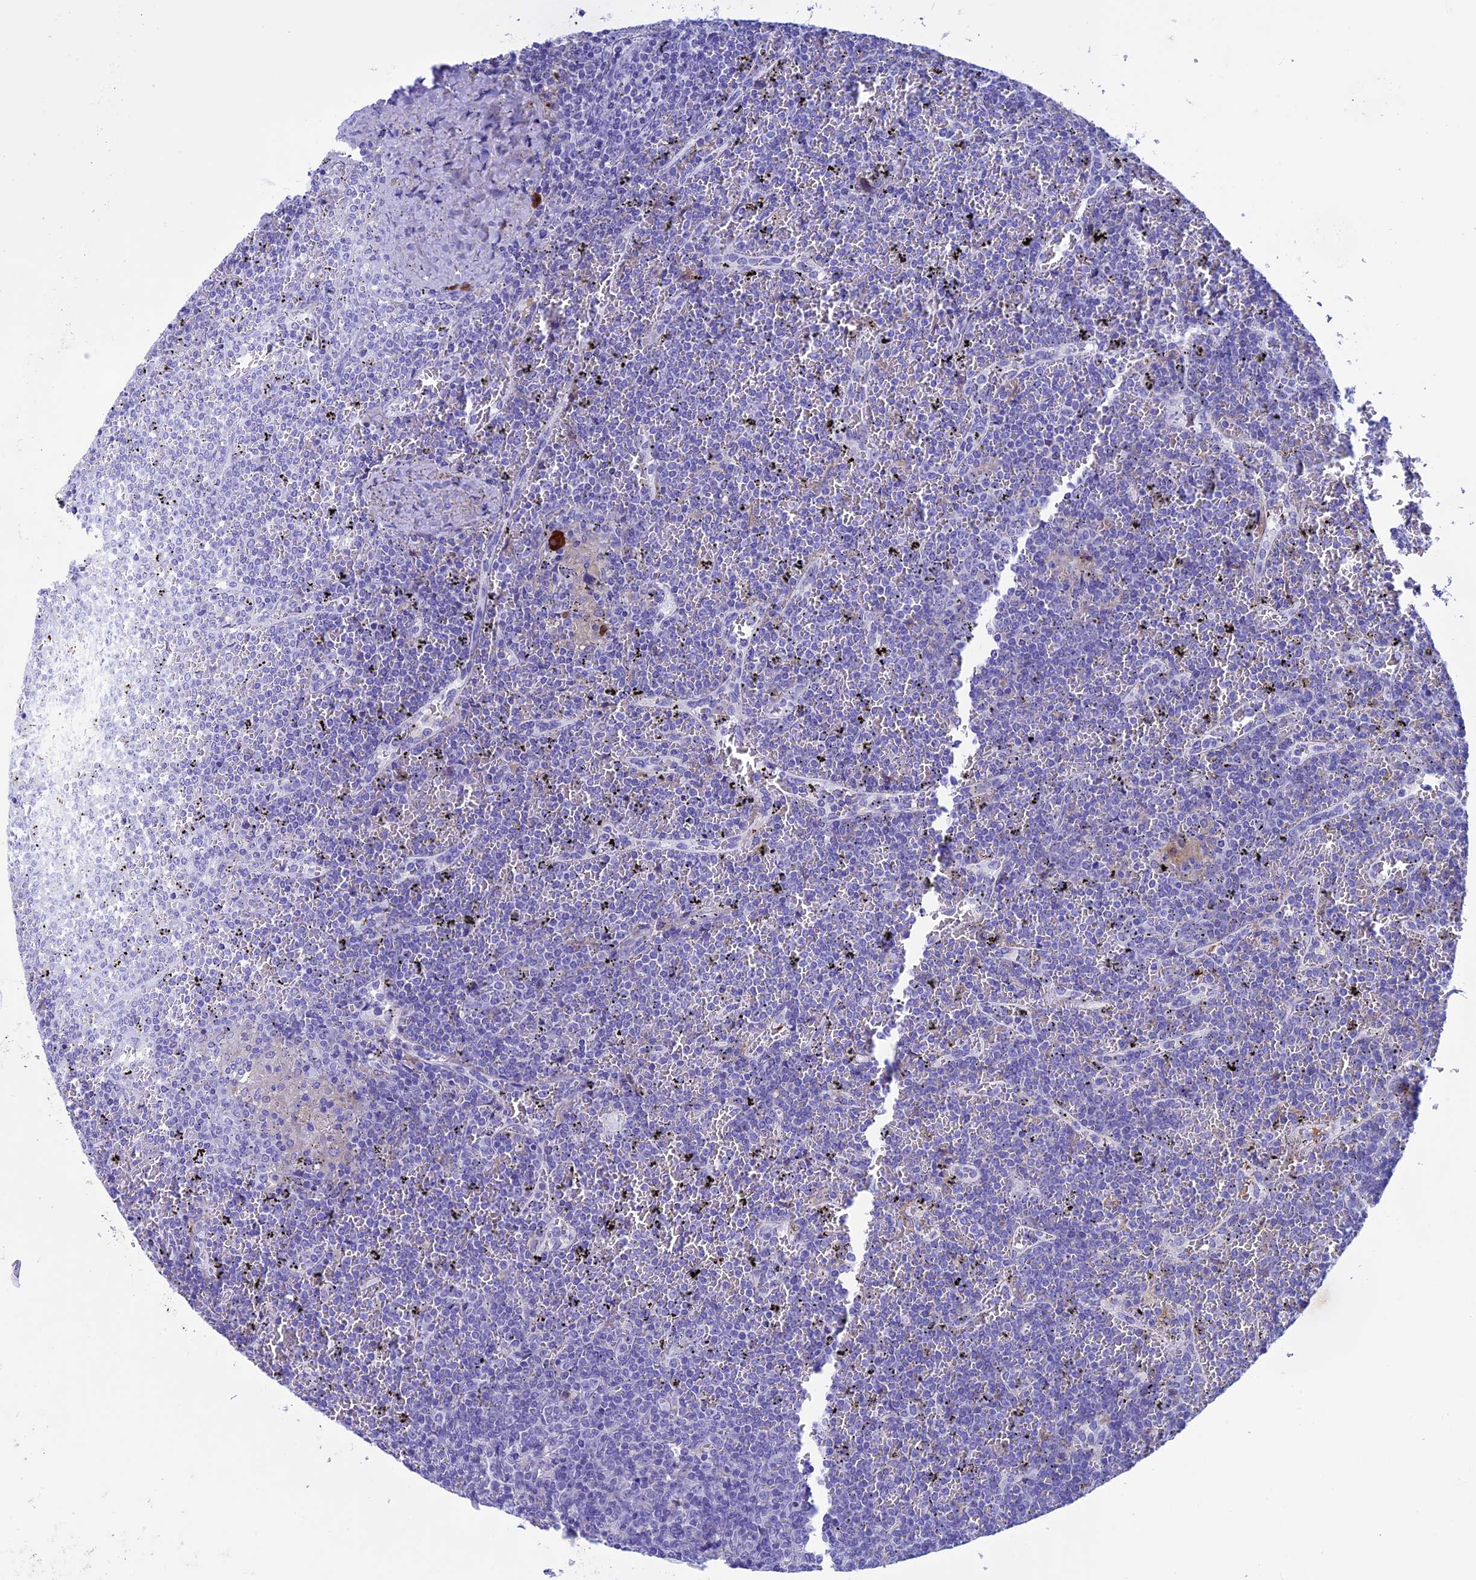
{"staining": {"intensity": "negative", "quantity": "none", "location": "none"}, "tissue": "lymphoma", "cell_type": "Tumor cells", "image_type": "cancer", "snomed": [{"axis": "morphology", "description": "Malignant lymphoma, non-Hodgkin's type, Low grade"}, {"axis": "topography", "description": "Spleen"}], "caption": "Immunohistochemistry (IHC) image of neoplastic tissue: human lymphoma stained with DAB (3,3'-diaminobenzidine) reveals no significant protein staining in tumor cells.", "gene": "IGSF6", "patient": {"sex": "female", "age": 19}}